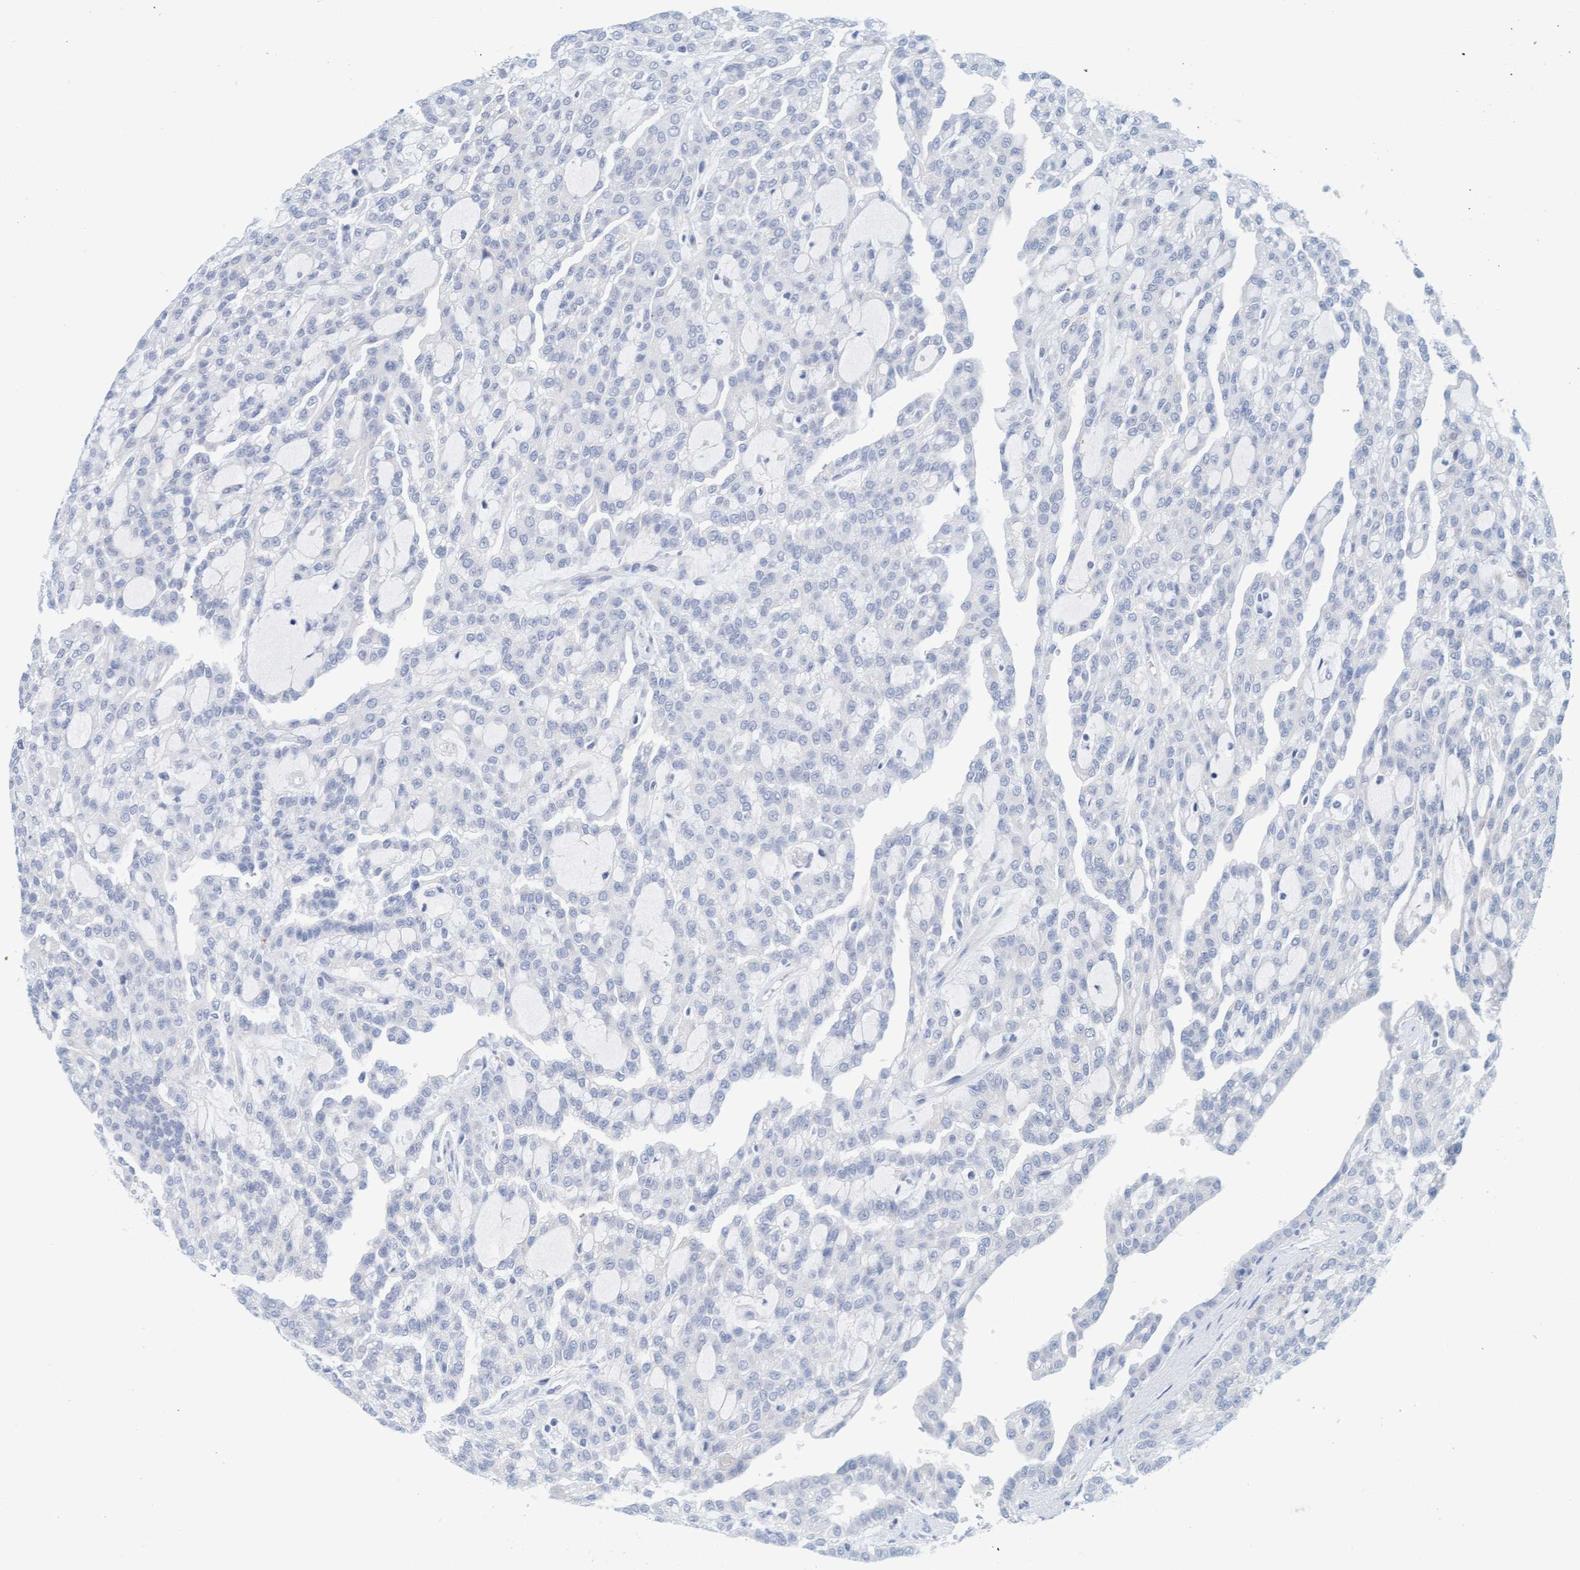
{"staining": {"intensity": "negative", "quantity": "none", "location": "none"}, "tissue": "renal cancer", "cell_type": "Tumor cells", "image_type": "cancer", "snomed": [{"axis": "morphology", "description": "Adenocarcinoma, NOS"}, {"axis": "topography", "description": "Kidney"}], "caption": "Renal cancer (adenocarcinoma) was stained to show a protein in brown. There is no significant positivity in tumor cells. The staining was performed using DAB to visualize the protein expression in brown, while the nuclei were stained in blue with hematoxylin (Magnification: 20x).", "gene": "CPA3", "patient": {"sex": "male", "age": 63}}